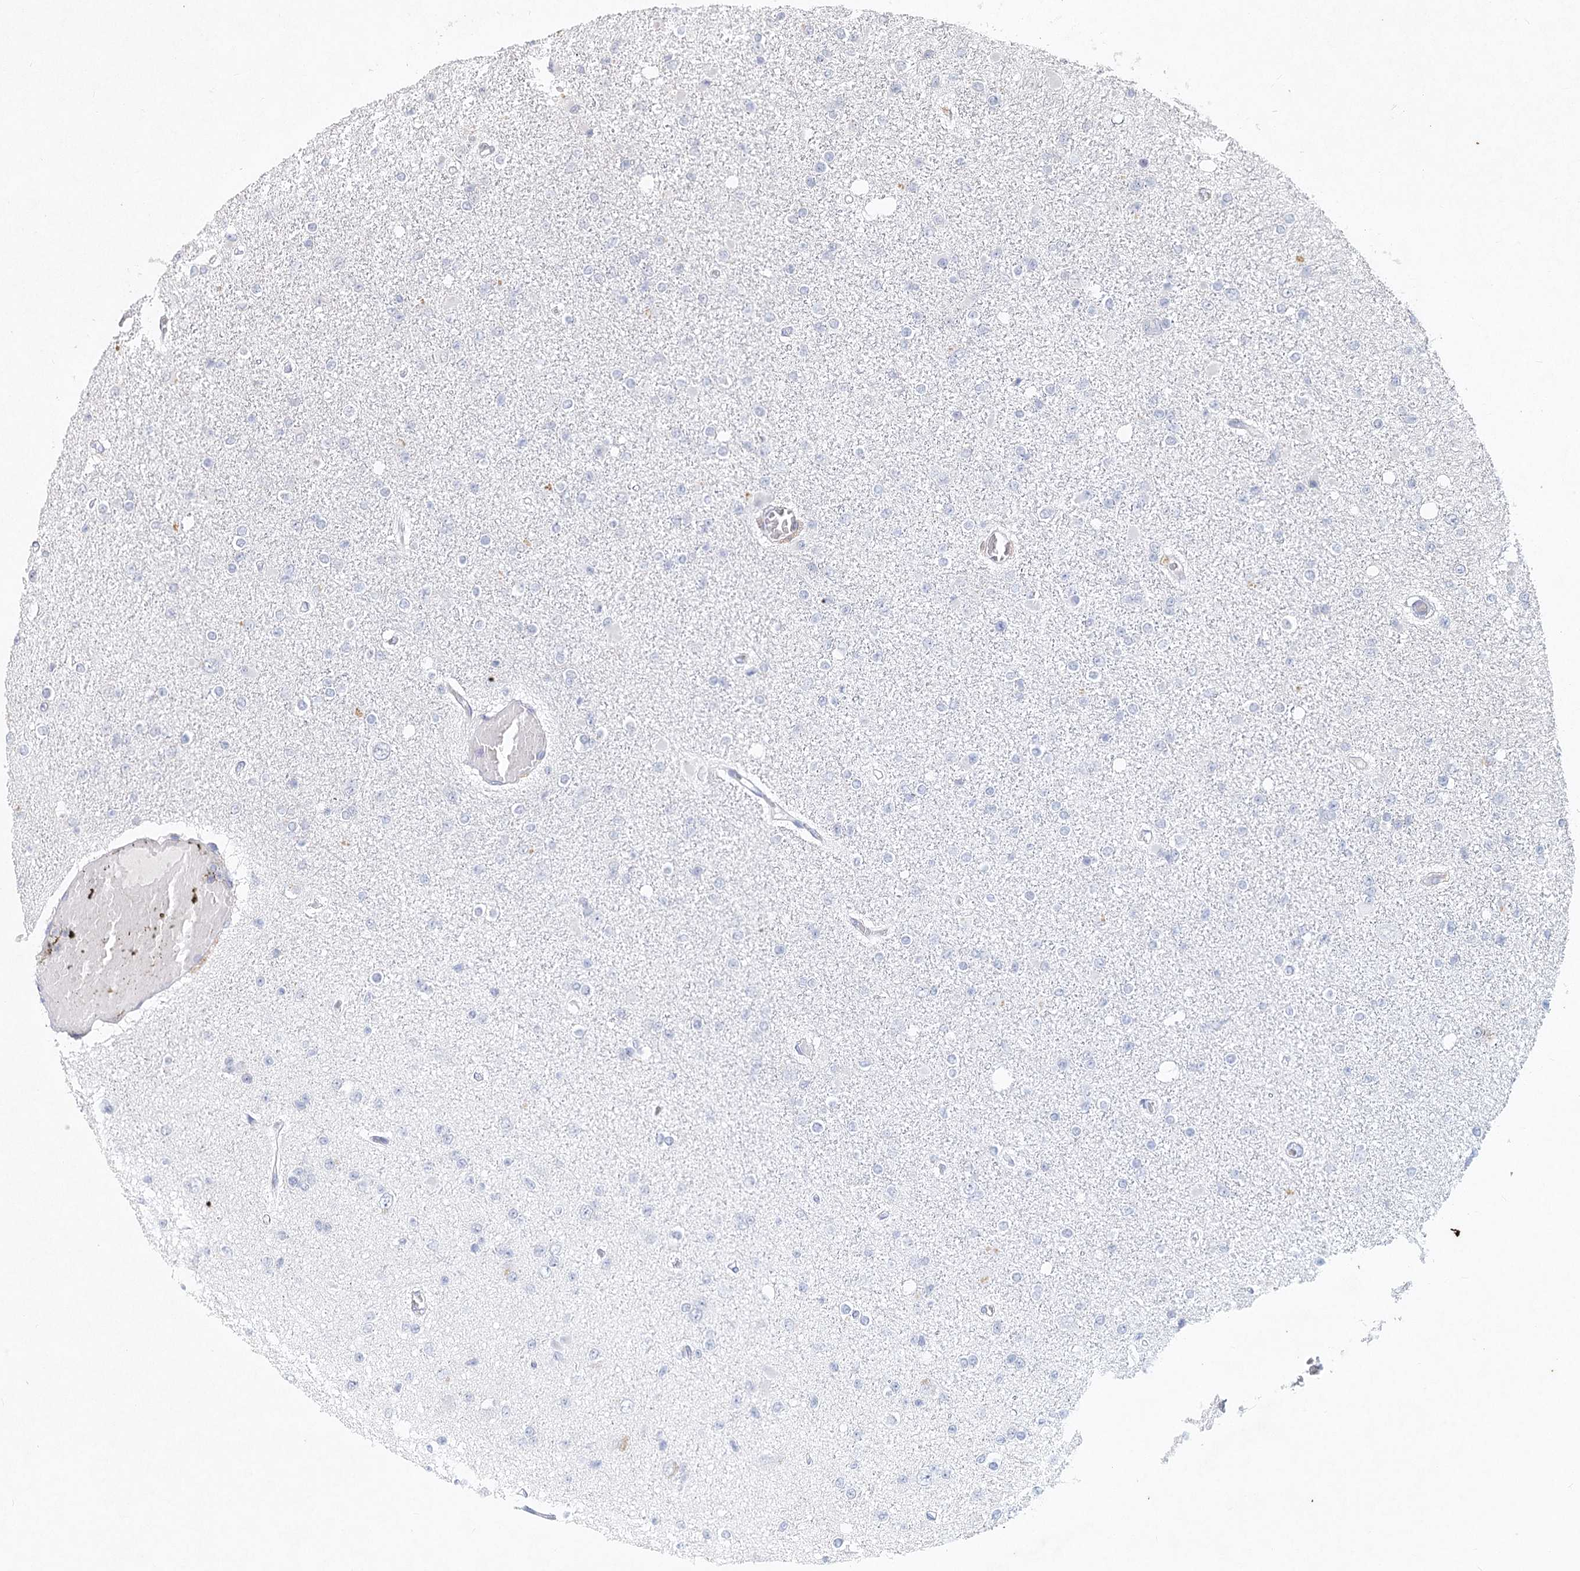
{"staining": {"intensity": "negative", "quantity": "none", "location": "none"}, "tissue": "glioma", "cell_type": "Tumor cells", "image_type": "cancer", "snomed": [{"axis": "morphology", "description": "Glioma, malignant, Low grade"}, {"axis": "topography", "description": "Brain"}], "caption": "Photomicrograph shows no protein expression in tumor cells of glioma tissue.", "gene": "ARSI", "patient": {"sex": "female", "age": 22}}